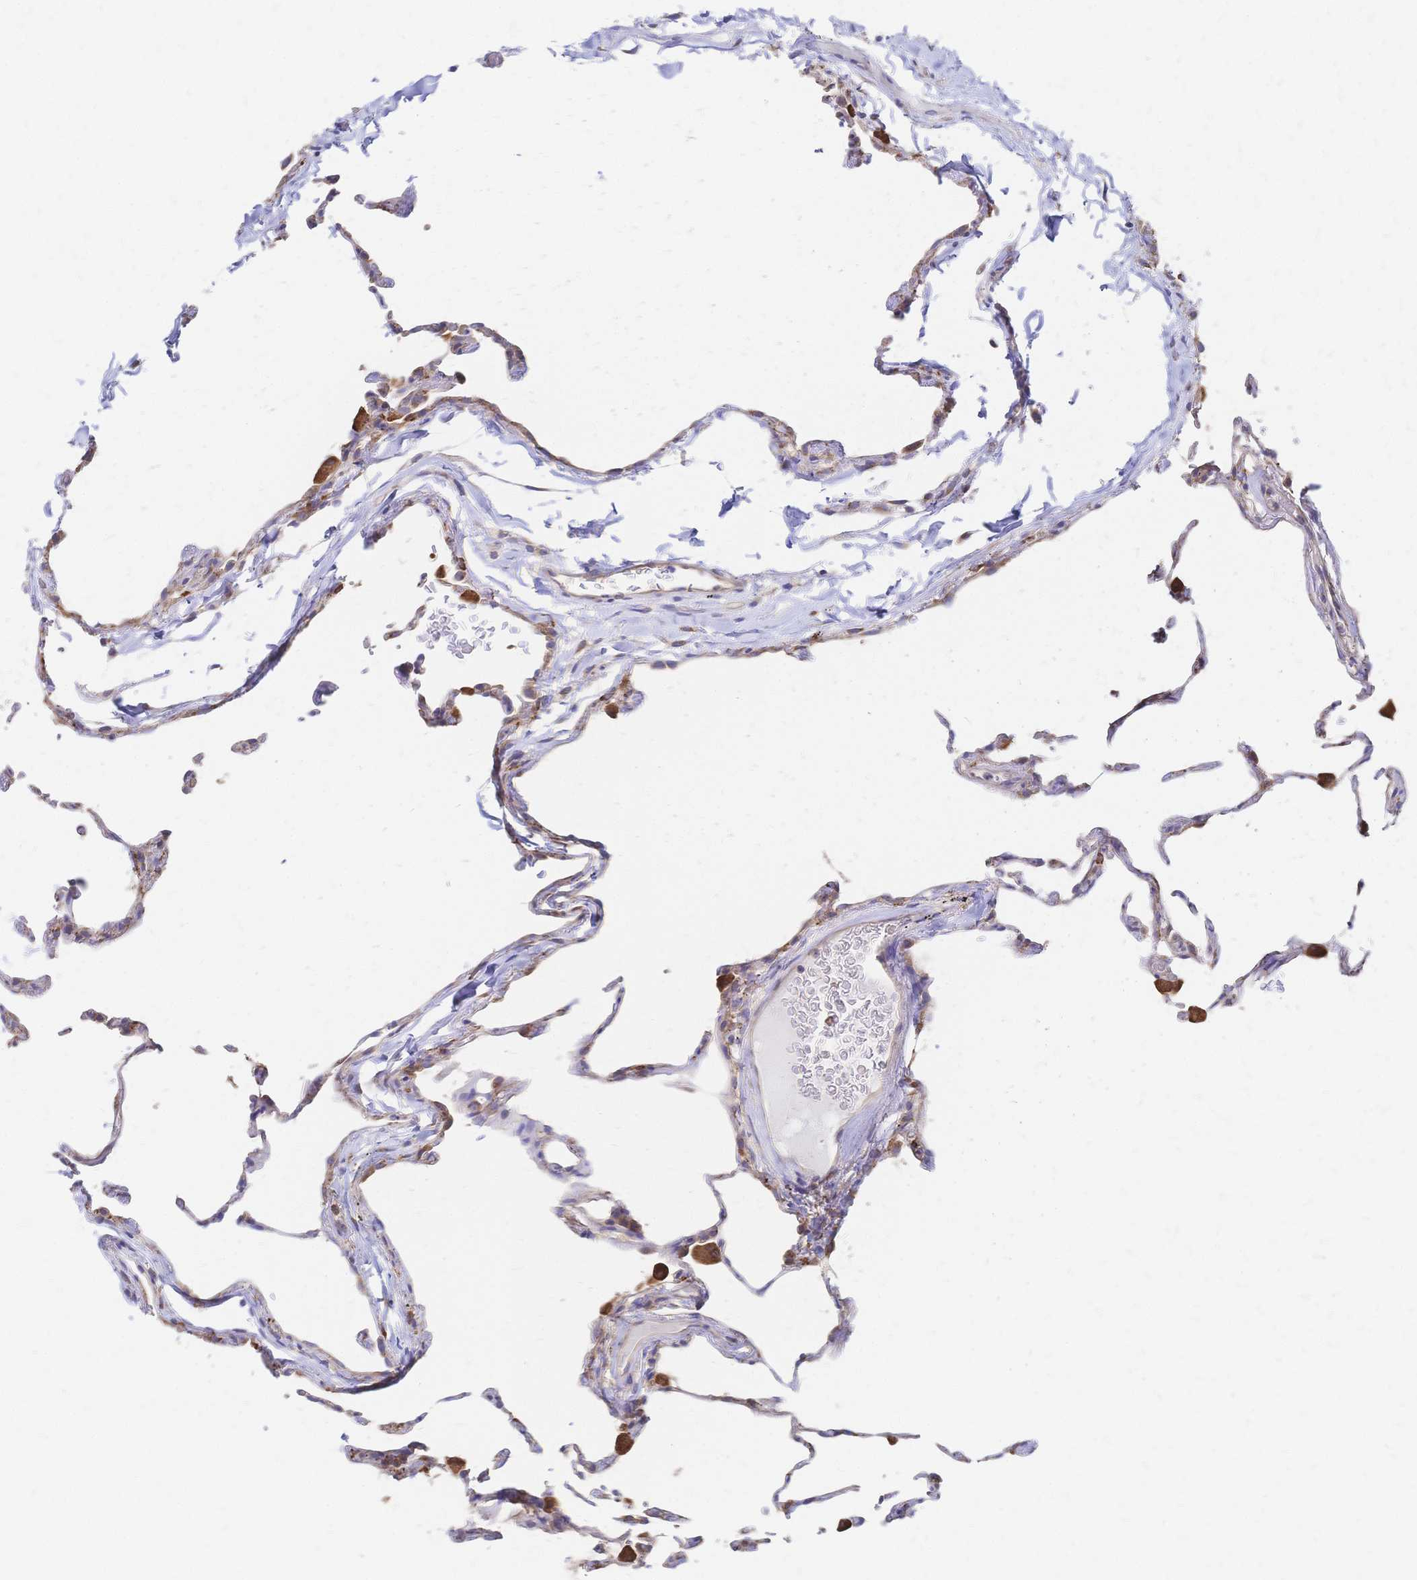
{"staining": {"intensity": "moderate", "quantity": "<25%", "location": "cytoplasmic/membranous"}, "tissue": "lung", "cell_type": "Alveolar cells", "image_type": "normal", "snomed": [{"axis": "morphology", "description": "Normal tissue, NOS"}, {"axis": "topography", "description": "Lung"}], "caption": "The photomicrograph shows staining of unremarkable lung, revealing moderate cytoplasmic/membranous protein staining (brown color) within alveolar cells. The protein is shown in brown color, while the nuclei are stained blue.", "gene": "SLC5A1", "patient": {"sex": "female", "age": 57}}